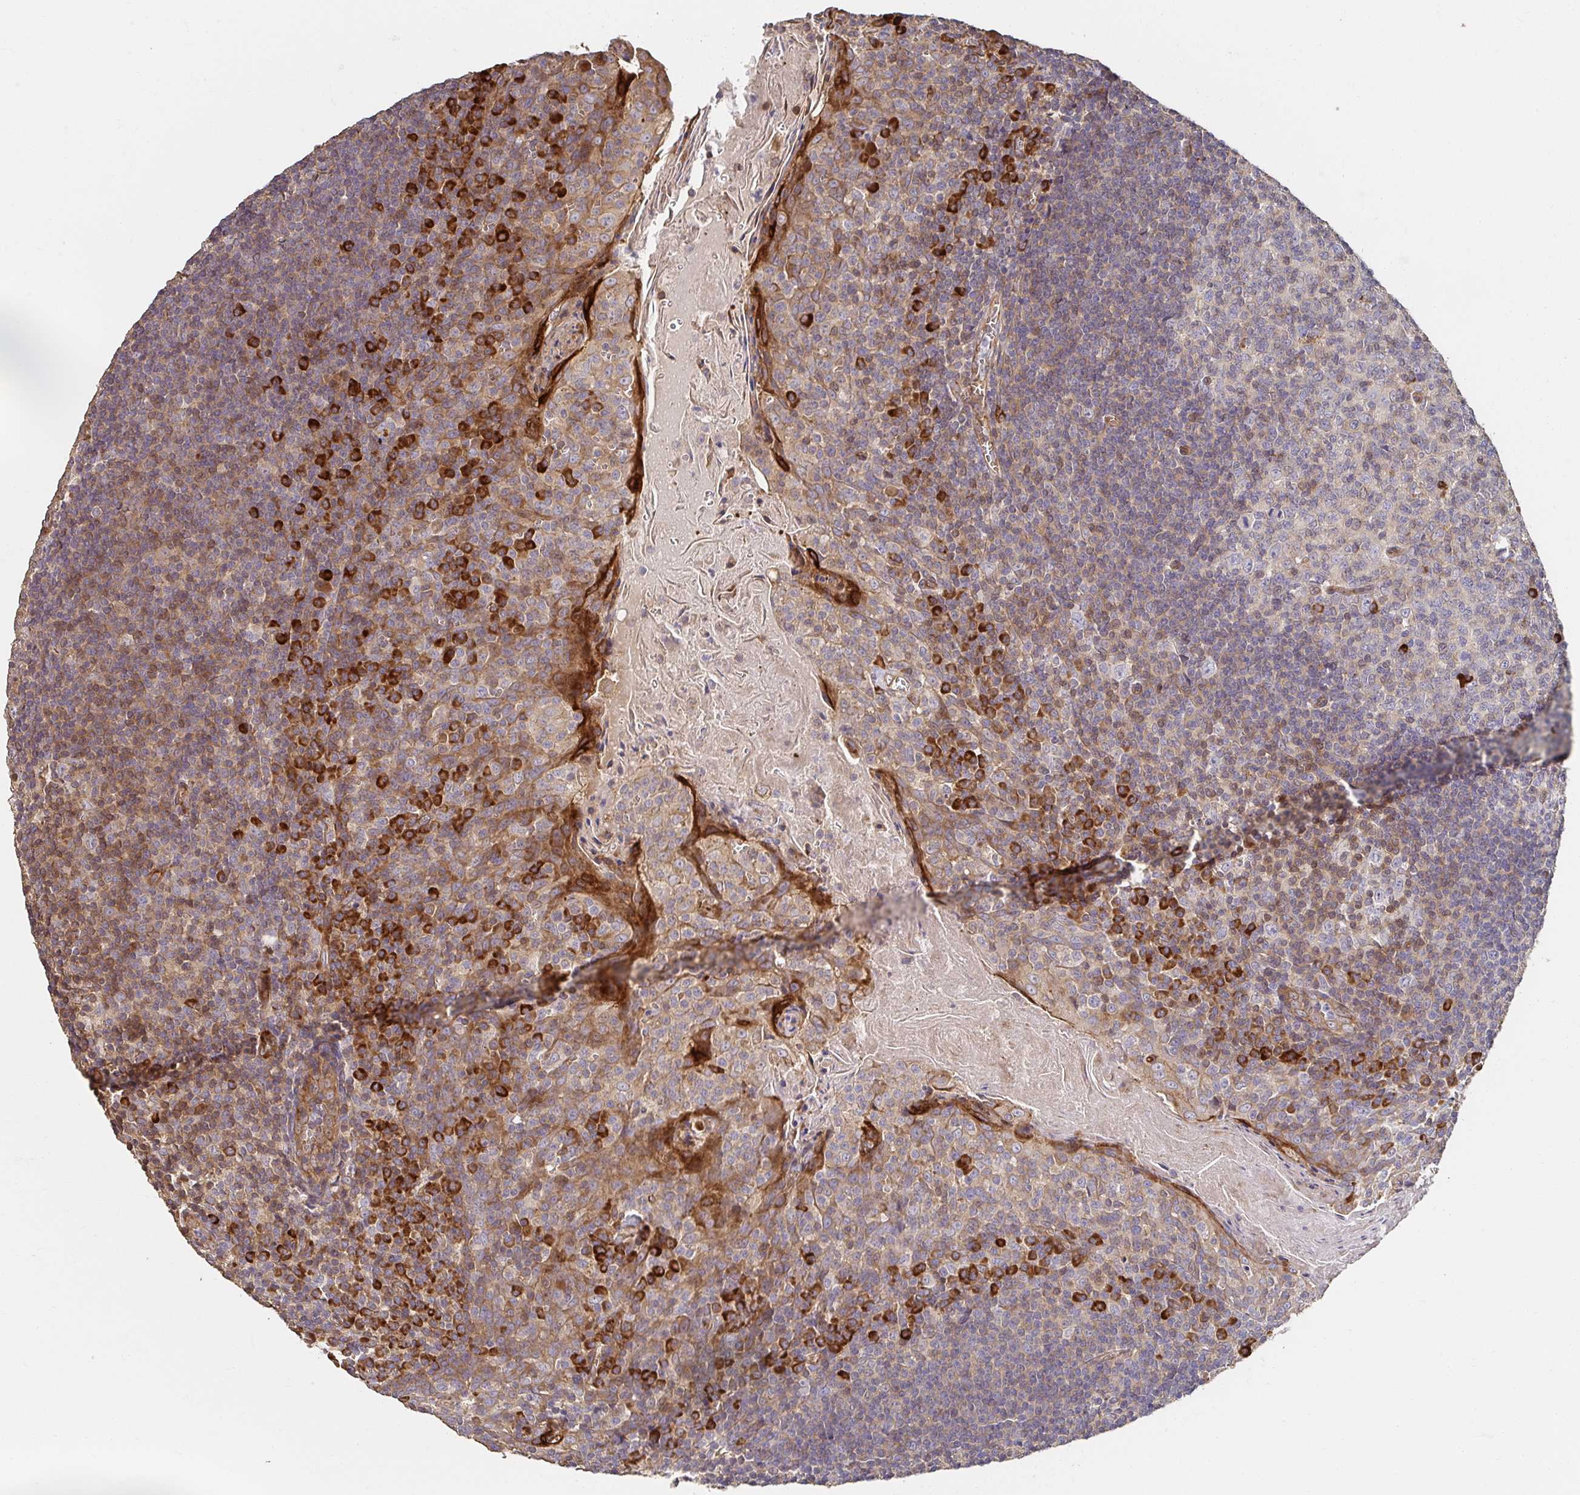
{"staining": {"intensity": "negative", "quantity": "none", "location": "none"}, "tissue": "tonsil", "cell_type": "Germinal center cells", "image_type": "normal", "snomed": [{"axis": "morphology", "description": "Normal tissue, NOS"}, {"axis": "topography", "description": "Tonsil"}], "caption": "High power microscopy image of an immunohistochemistry (IHC) histopathology image of normal tonsil, revealing no significant staining in germinal center cells. Brightfield microscopy of immunohistochemistry (IHC) stained with DAB (3,3'-diaminobenzidine) (brown) and hematoxylin (blue), captured at high magnification.", "gene": "APBB1", "patient": {"sex": "male", "age": 27}}